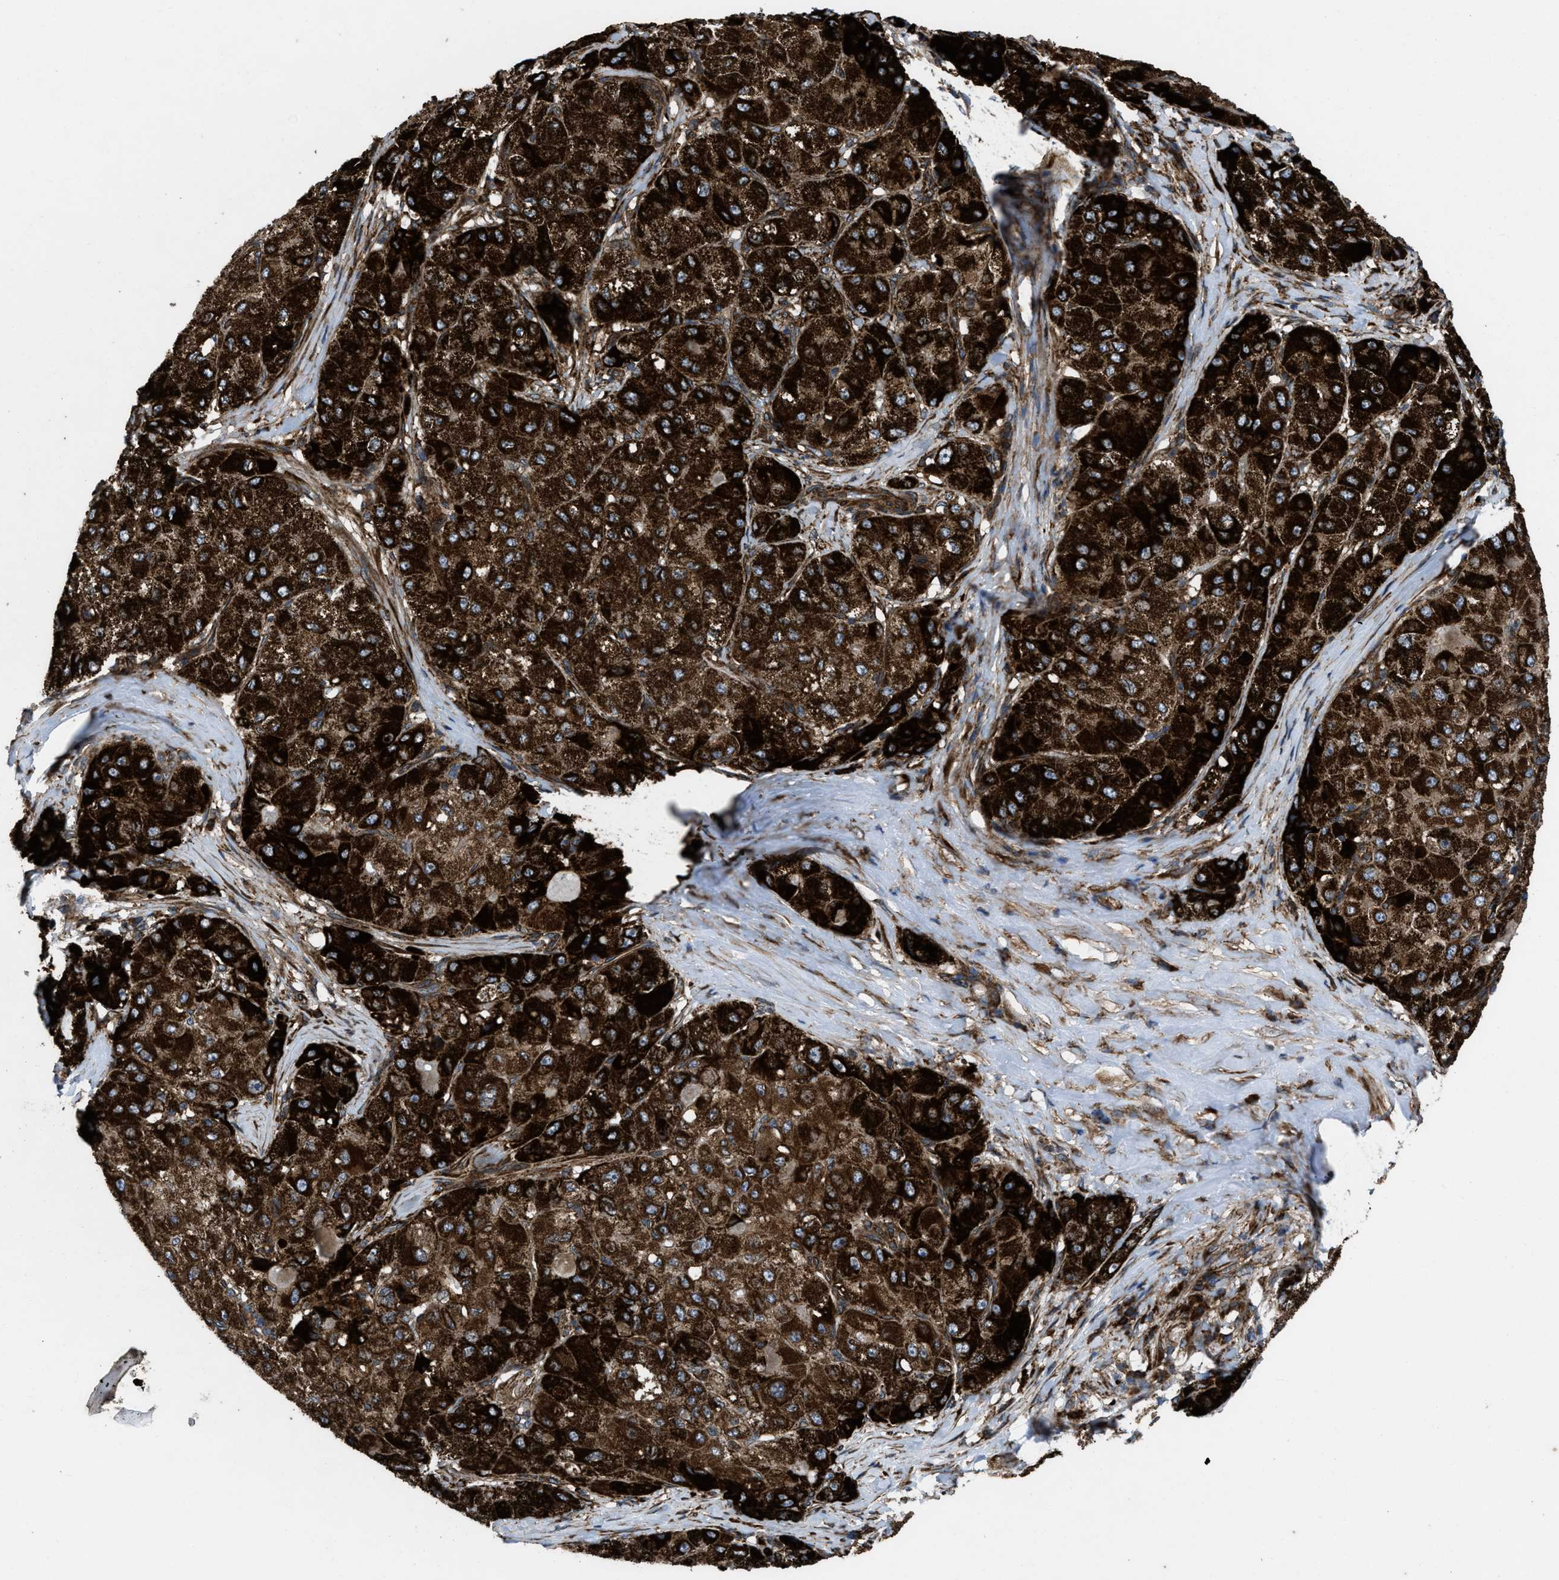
{"staining": {"intensity": "strong", "quantity": ">75%", "location": "cytoplasmic/membranous"}, "tissue": "liver cancer", "cell_type": "Tumor cells", "image_type": "cancer", "snomed": [{"axis": "morphology", "description": "Carcinoma, Hepatocellular, NOS"}, {"axis": "topography", "description": "Liver"}], "caption": "Human liver hepatocellular carcinoma stained with a brown dye shows strong cytoplasmic/membranous positive expression in approximately >75% of tumor cells.", "gene": "PER3", "patient": {"sex": "male", "age": 80}}